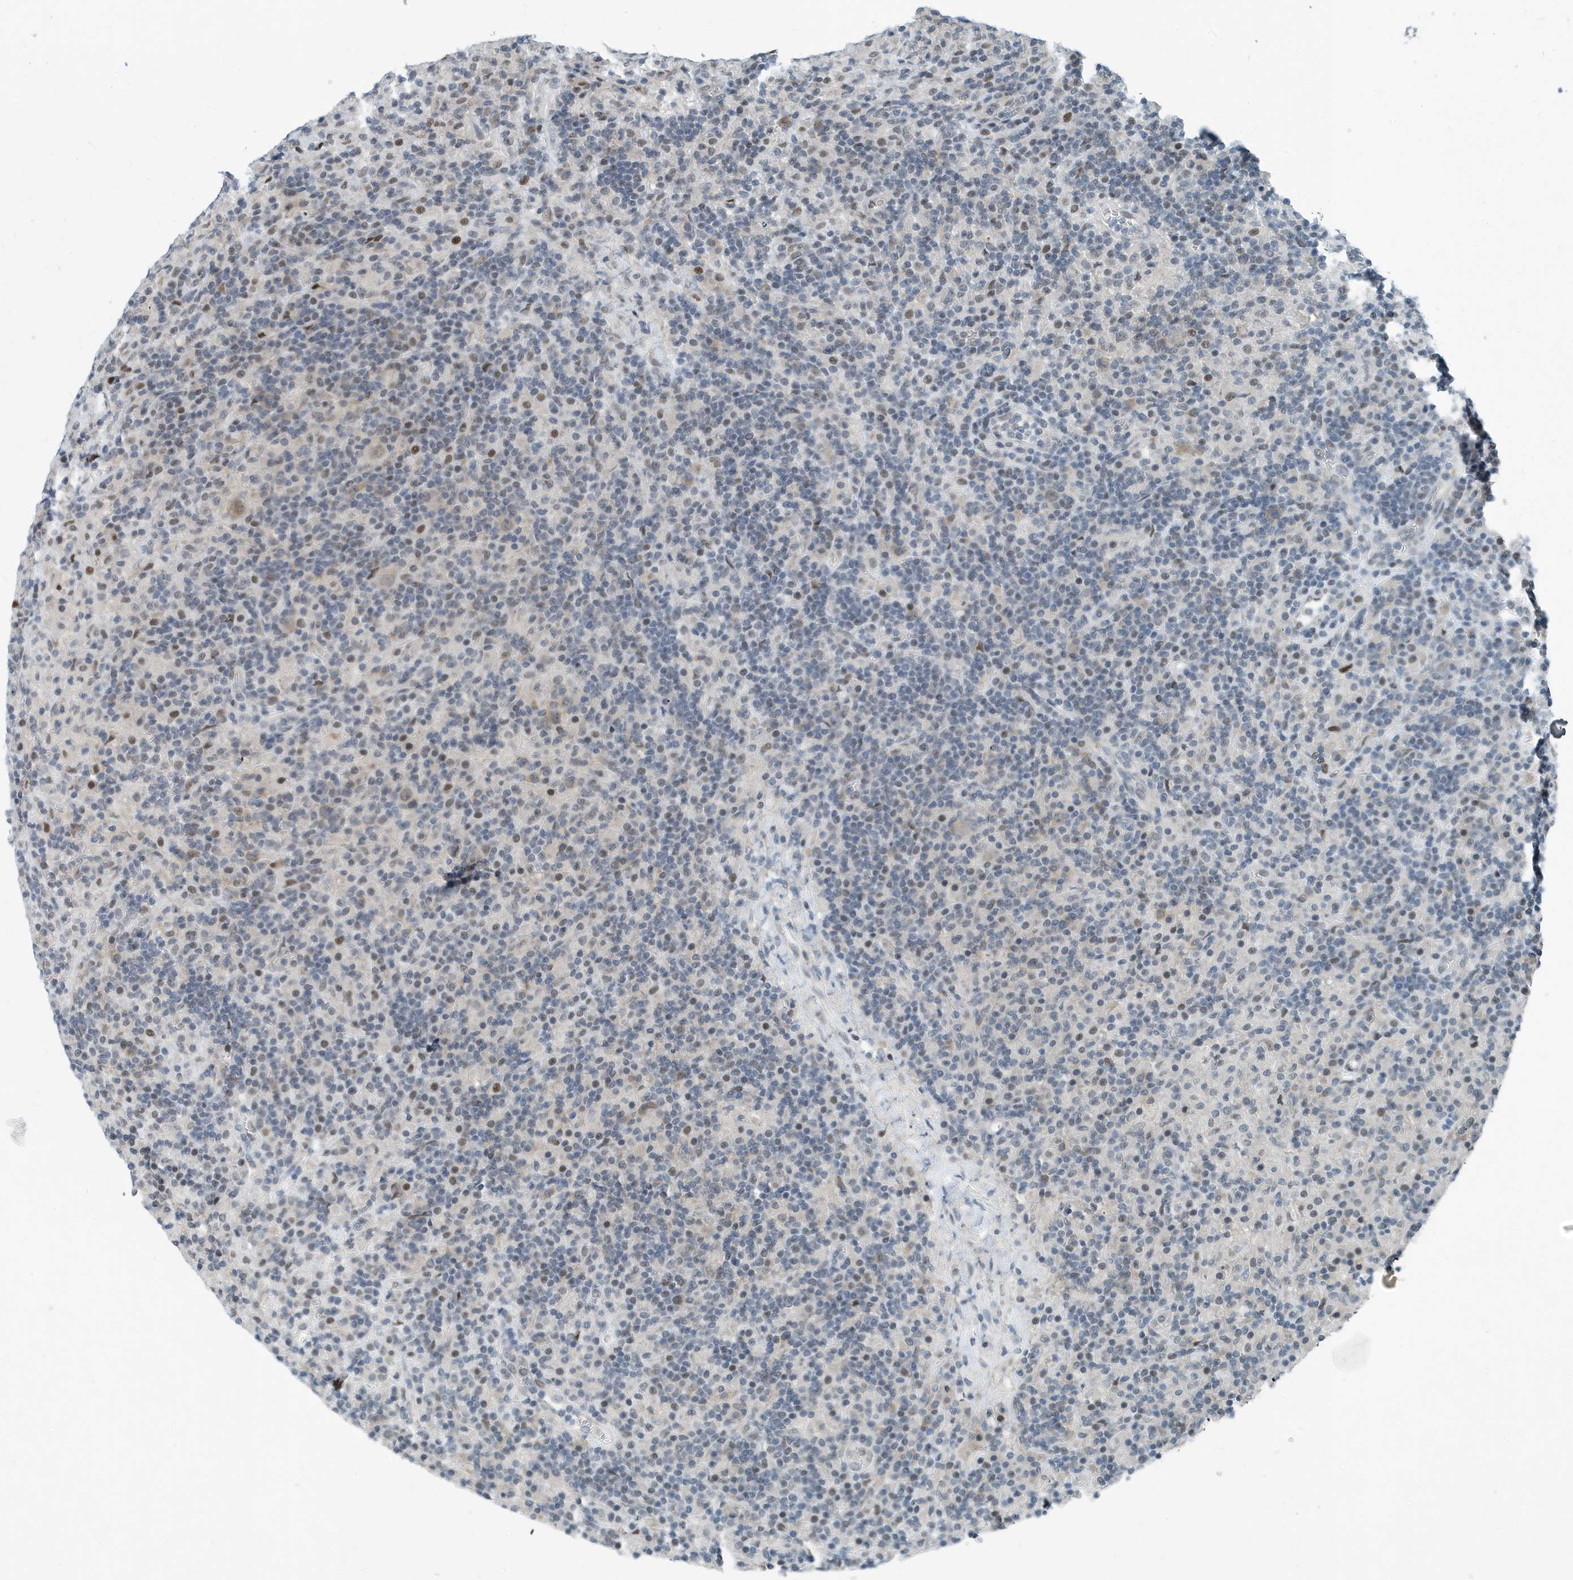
{"staining": {"intensity": "weak", "quantity": "25%-75%", "location": "cytoplasmic/membranous,nuclear"}, "tissue": "lymphoma", "cell_type": "Tumor cells", "image_type": "cancer", "snomed": [{"axis": "morphology", "description": "Hodgkin's disease, NOS"}, {"axis": "topography", "description": "Lymph node"}], "caption": "Hodgkin's disease stained with immunohistochemistry displays weak cytoplasmic/membranous and nuclear staining in approximately 25%-75% of tumor cells. The staining is performed using DAB (3,3'-diaminobenzidine) brown chromogen to label protein expression. The nuclei are counter-stained blue using hematoxylin.", "gene": "KIF15", "patient": {"sex": "male", "age": 70}}